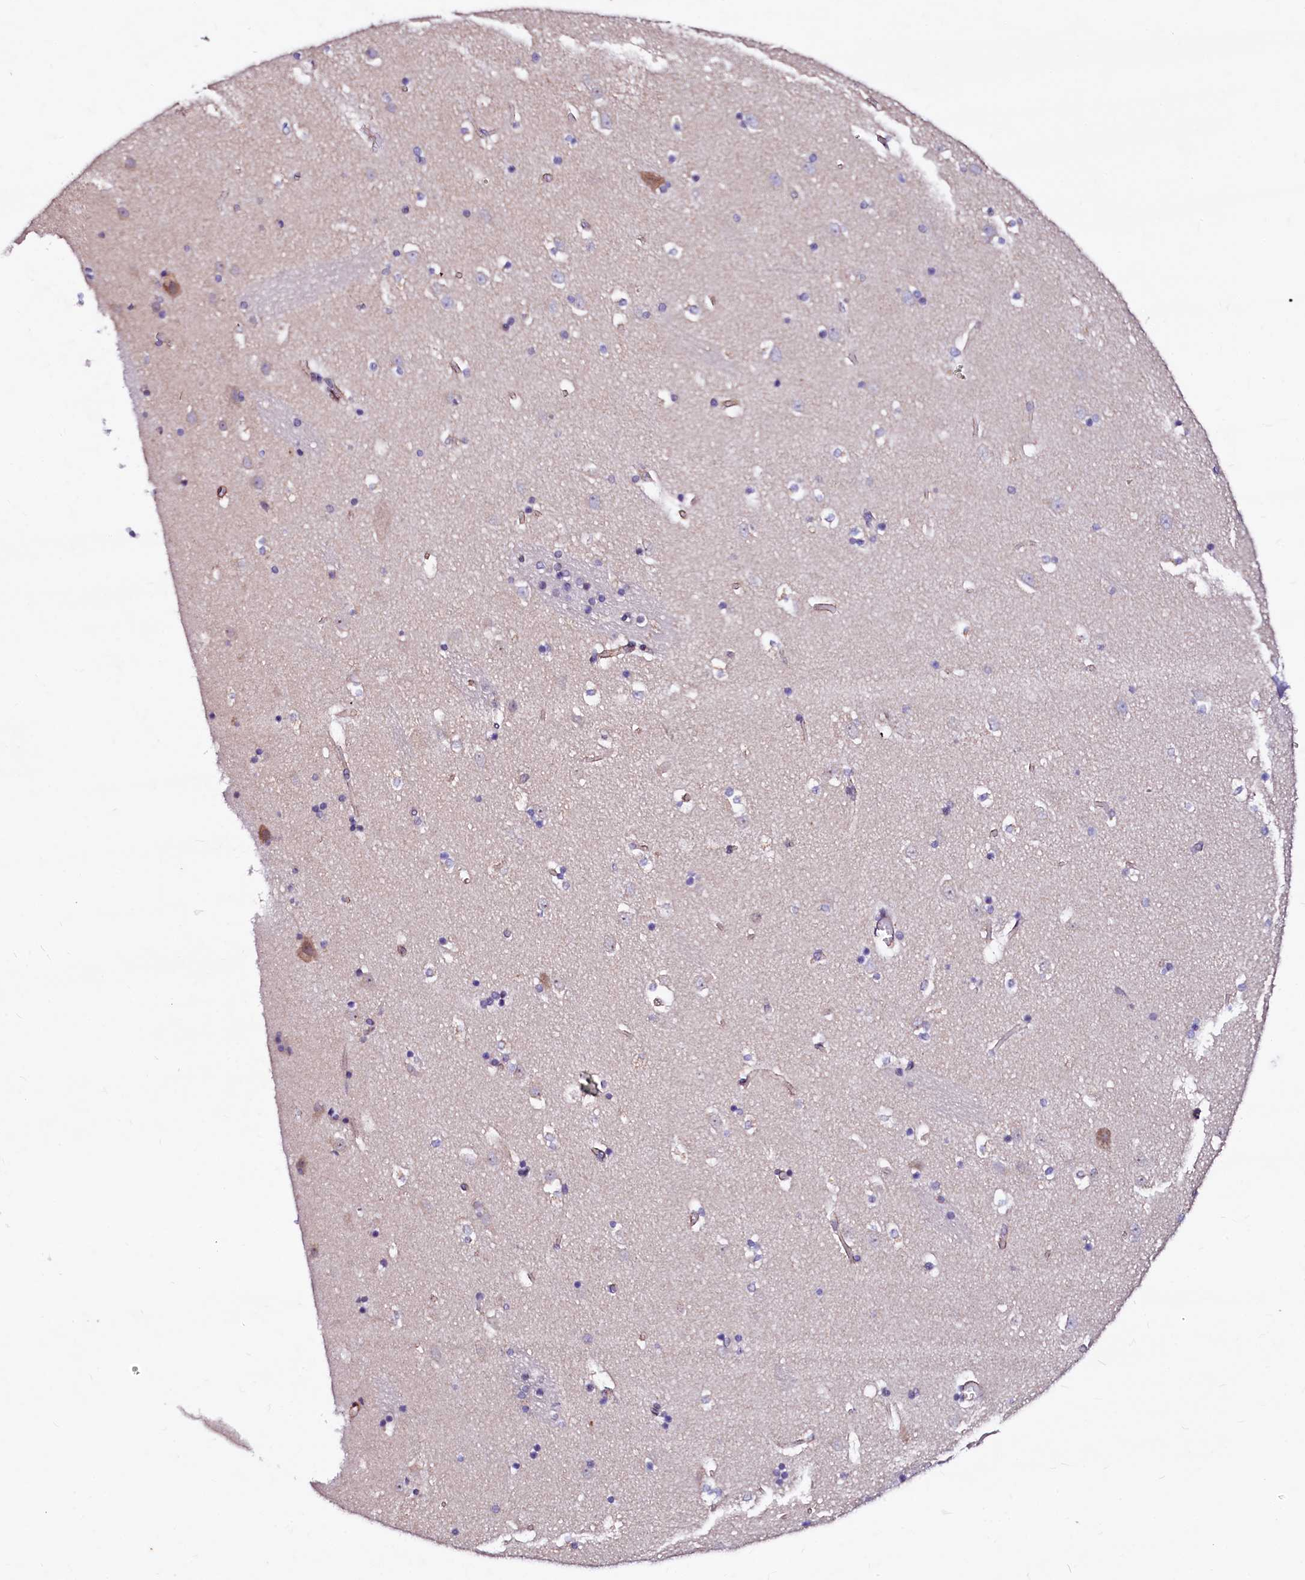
{"staining": {"intensity": "negative", "quantity": "none", "location": "none"}, "tissue": "caudate", "cell_type": "Glial cells", "image_type": "normal", "snomed": [{"axis": "morphology", "description": "Normal tissue, NOS"}, {"axis": "topography", "description": "Lateral ventricle wall"}], "caption": "DAB immunohistochemical staining of normal caudate reveals no significant staining in glial cells.", "gene": "GPR176", "patient": {"sex": "male", "age": 45}}